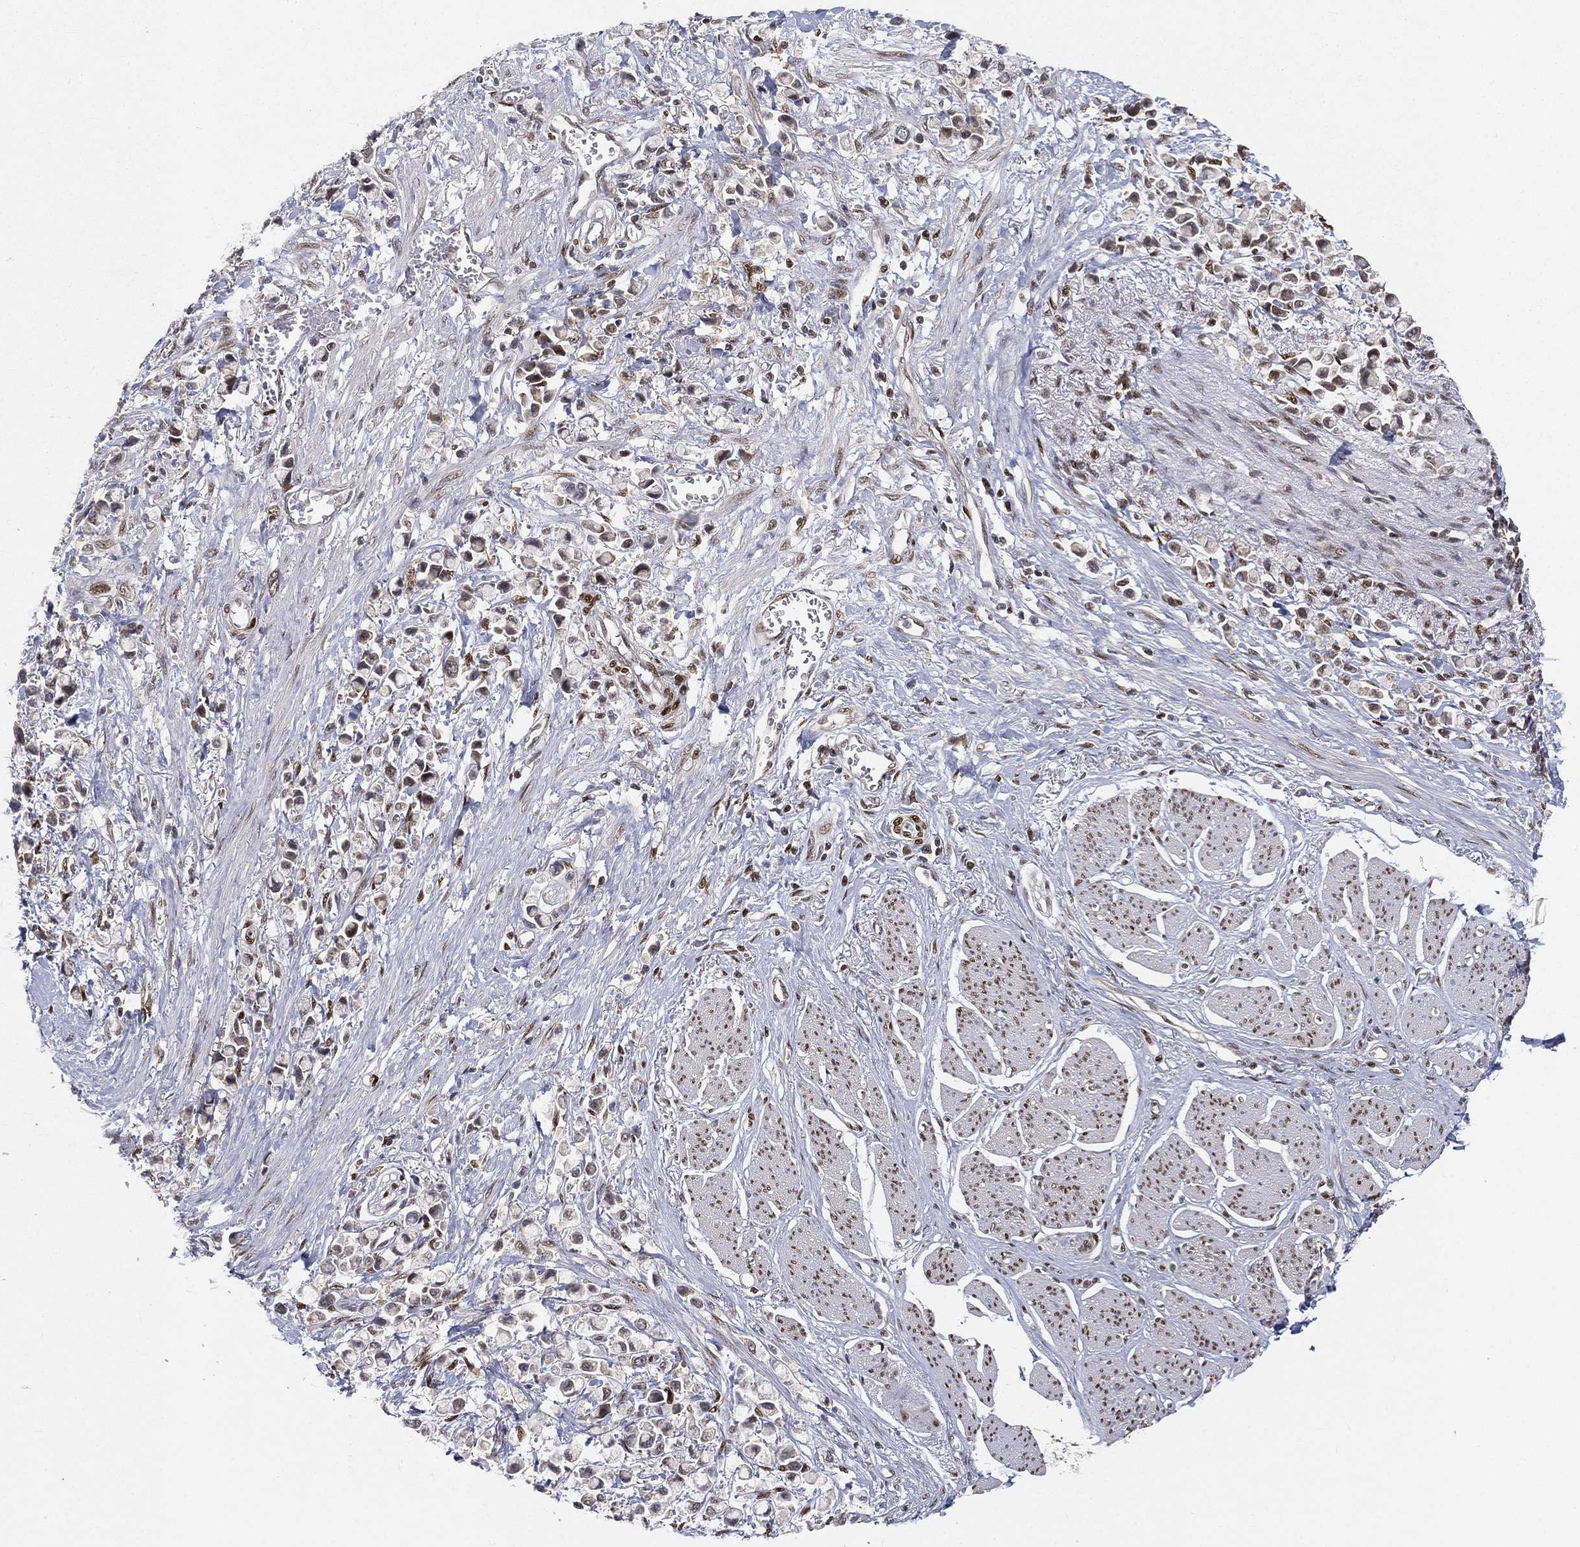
{"staining": {"intensity": "weak", "quantity": "<25%", "location": "cytoplasmic/membranous"}, "tissue": "stomach cancer", "cell_type": "Tumor cells", "image_type": "cancer", "snomed": [{"axis": "morphology", "description": "Adenocarcinoma, NOS"}, {"axis": "topography", "description": "Stomach"}], "caption": "Tumor cells are negative for protein expression in human stomach cancer.", "gene": "CRTC3", "patient": {"sex": "female", "age": 81}}